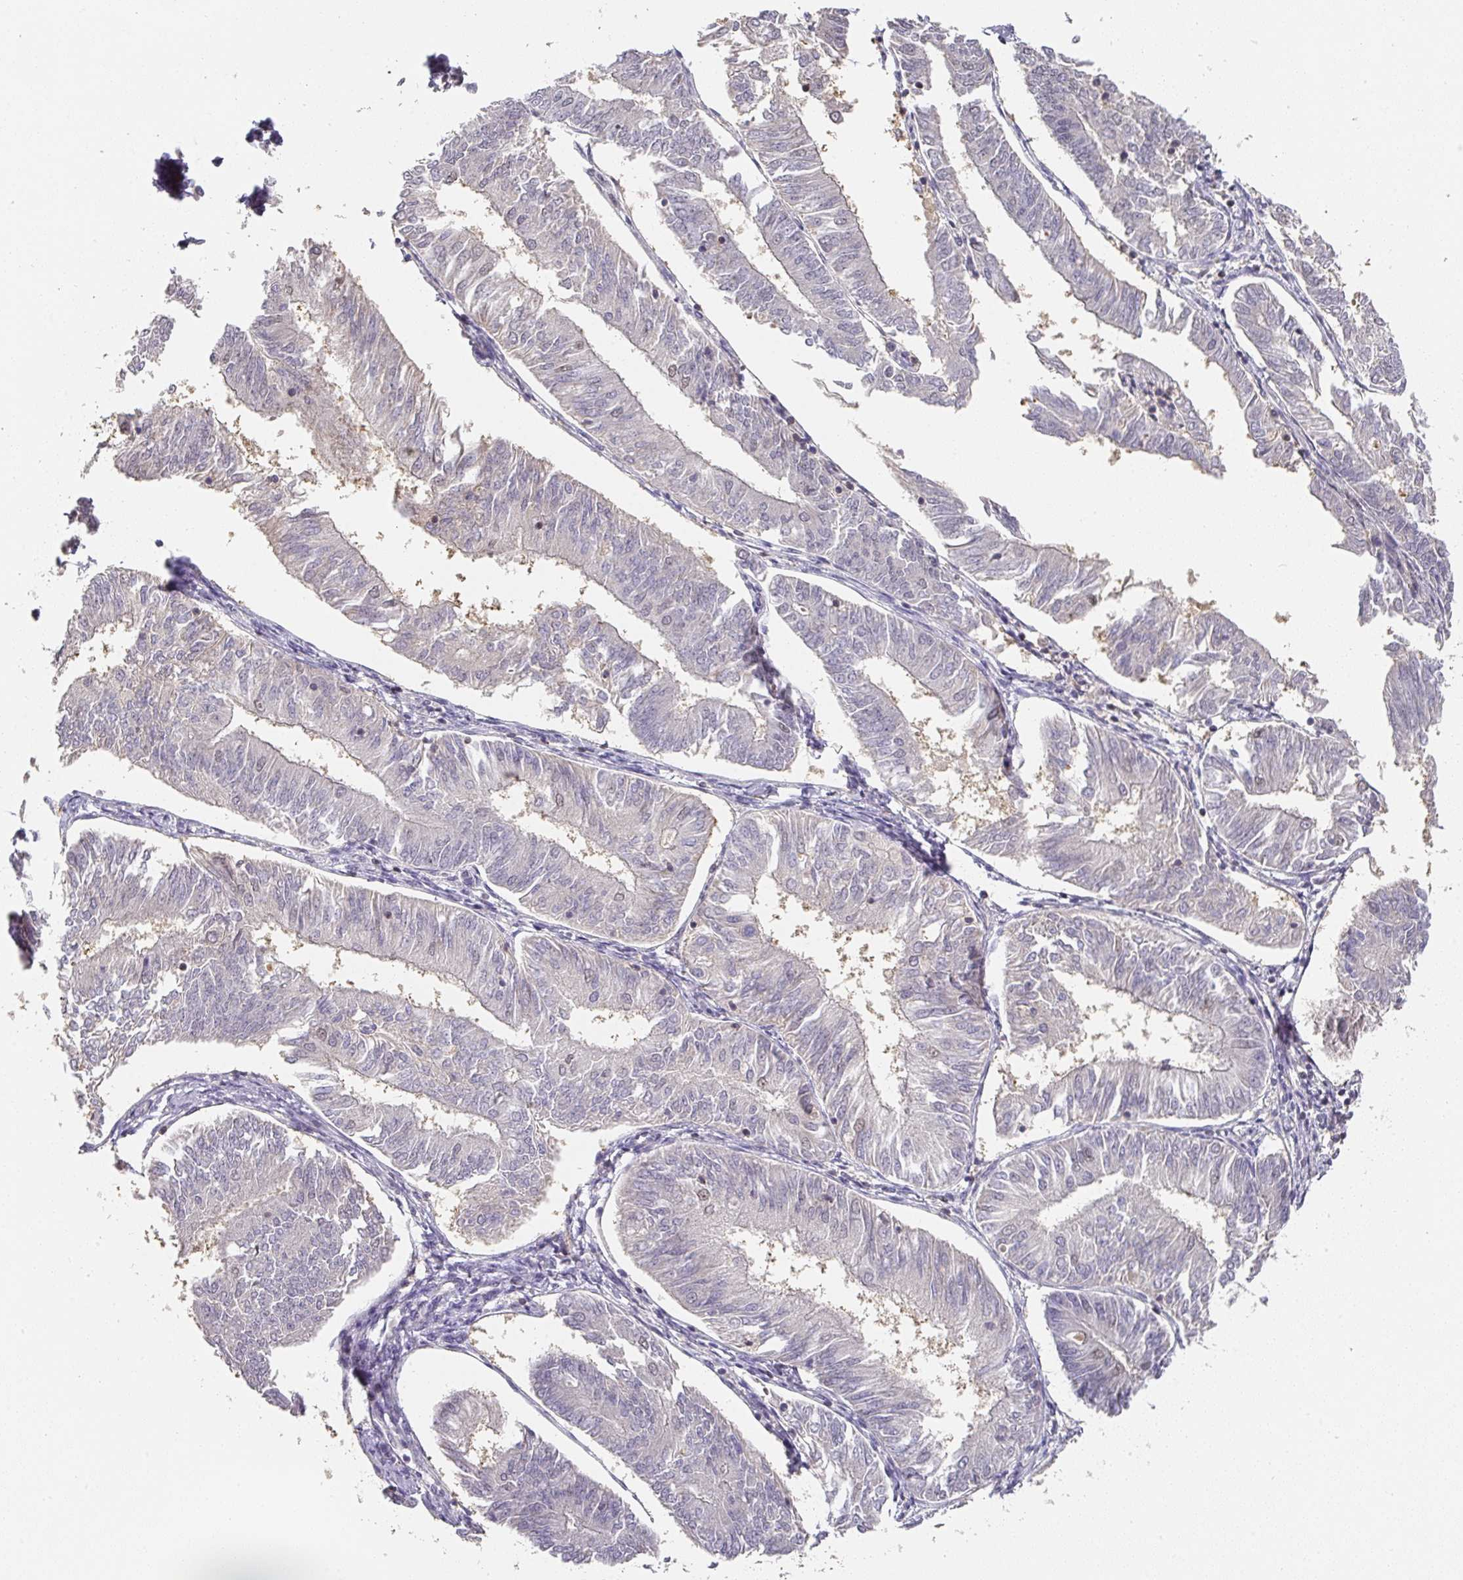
{"staining": {"intensity": "negative", "quantity": "none", "location": "none"}, "tissue": "endometrial cancer", "cell_type": "Tumor cells", "image_type": "cancer", "snomed": [{"axis": "morphology", "description": "Adenocarcinoma, NOS"}, {"axis": "topography", "description": "Endometrium"}], "caption": "This is an IHC histopathology image of endometrial adenocarcinoma. There is no expression in tumor cells.", "gene": "FOXN4", "patient": {"sex": "female", "age": 58}}